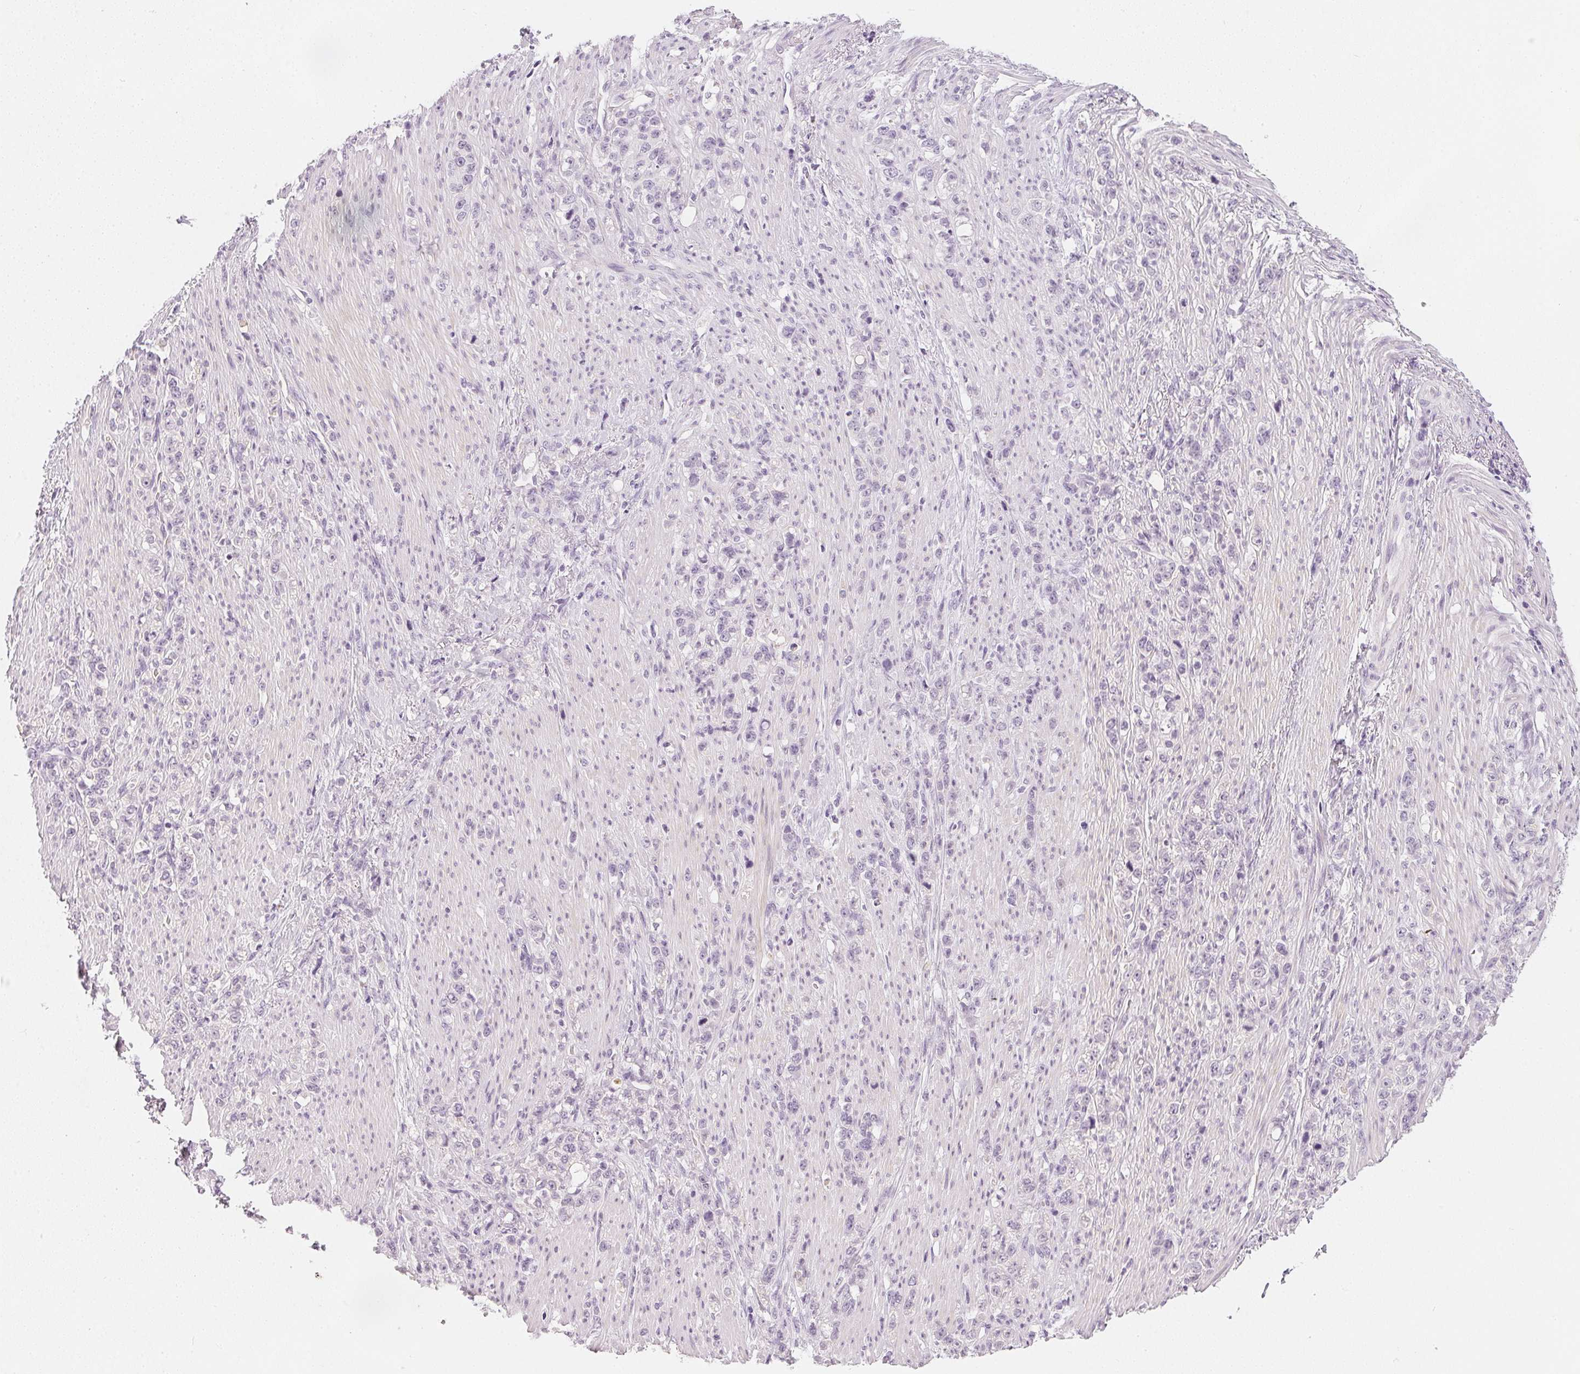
{"staining": {"intensity": "negative", "quantity": "none", "location": "none"}, "tissue": "stomach cancer", "cell_type": "Tumor cells", "image_type": "cancer", "snomed": [{"axis": "morphology", "description": "Adenocarcinoma, NOS"}, {"axis": "topography", "description": "Stomach, lower"}], "caption": "The photomicrograph displays no significant positivity in tumor cells of stomach cancer.", "gene": "CHST4", "patient": {"sex": "male", "age": 88}}